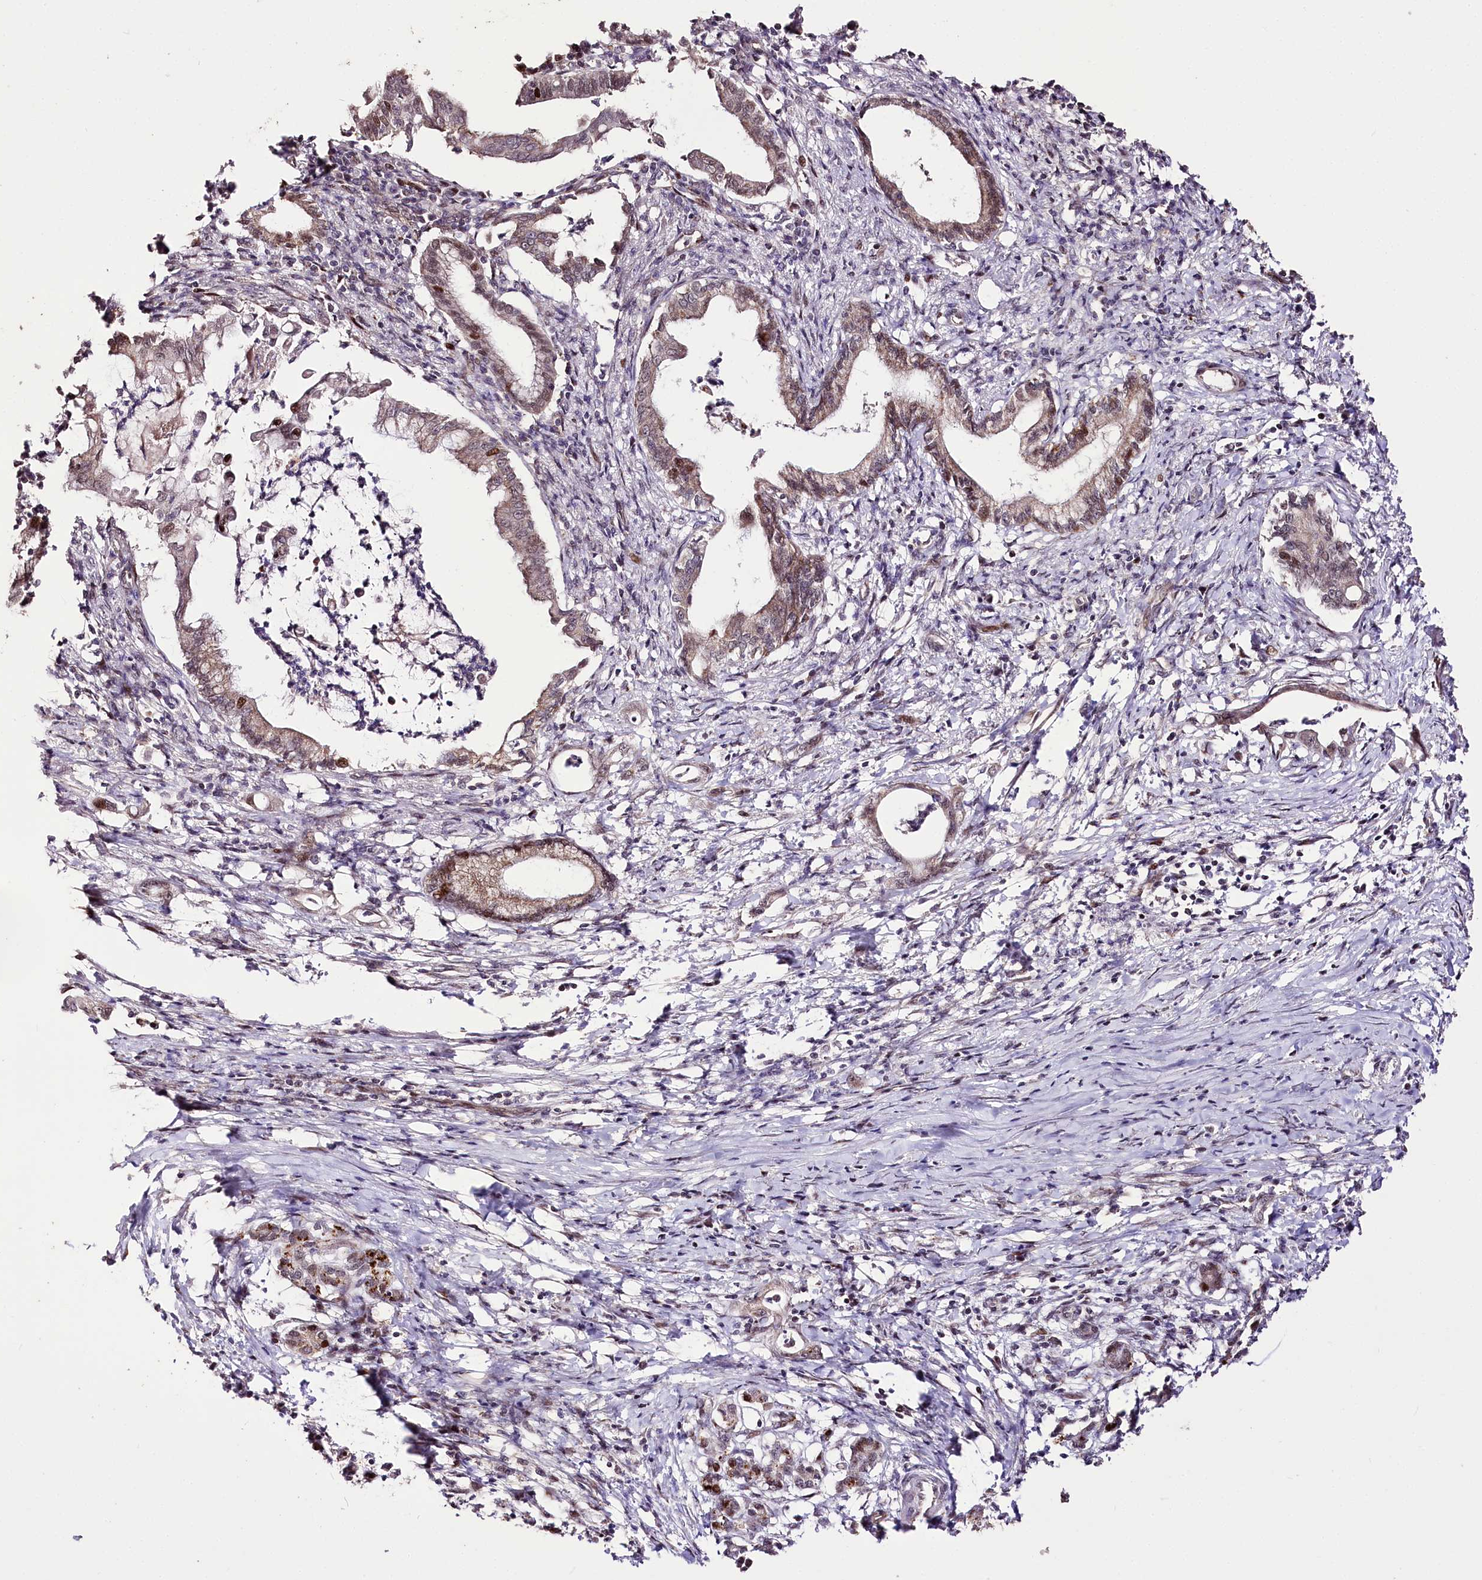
{"staining": {"intensity": "weak", "quantity": "<25%", "location": "cytoplasmic/membranous,nuclear"}, "tissue": "pancreatic cancer", "cell_type": "Tumor cells", "image_type": "cancer", "snomed": [{"axis": "morphology", "description": "Adenocarcinoma, NOS"}, {"axis": "topography", "description": "Pancreas"}], "caption": "Immunohistochemistry photomicrograph of human pancreatic cancer (adenocarcinoma) stained for a protein (brown), which reveals no staining in tumor cells. (DAB (3,3'-diaminobenzidine) IHC, high magnification).", "gene": "CARD19", "patient": {"sex": "female", "age": 55}}